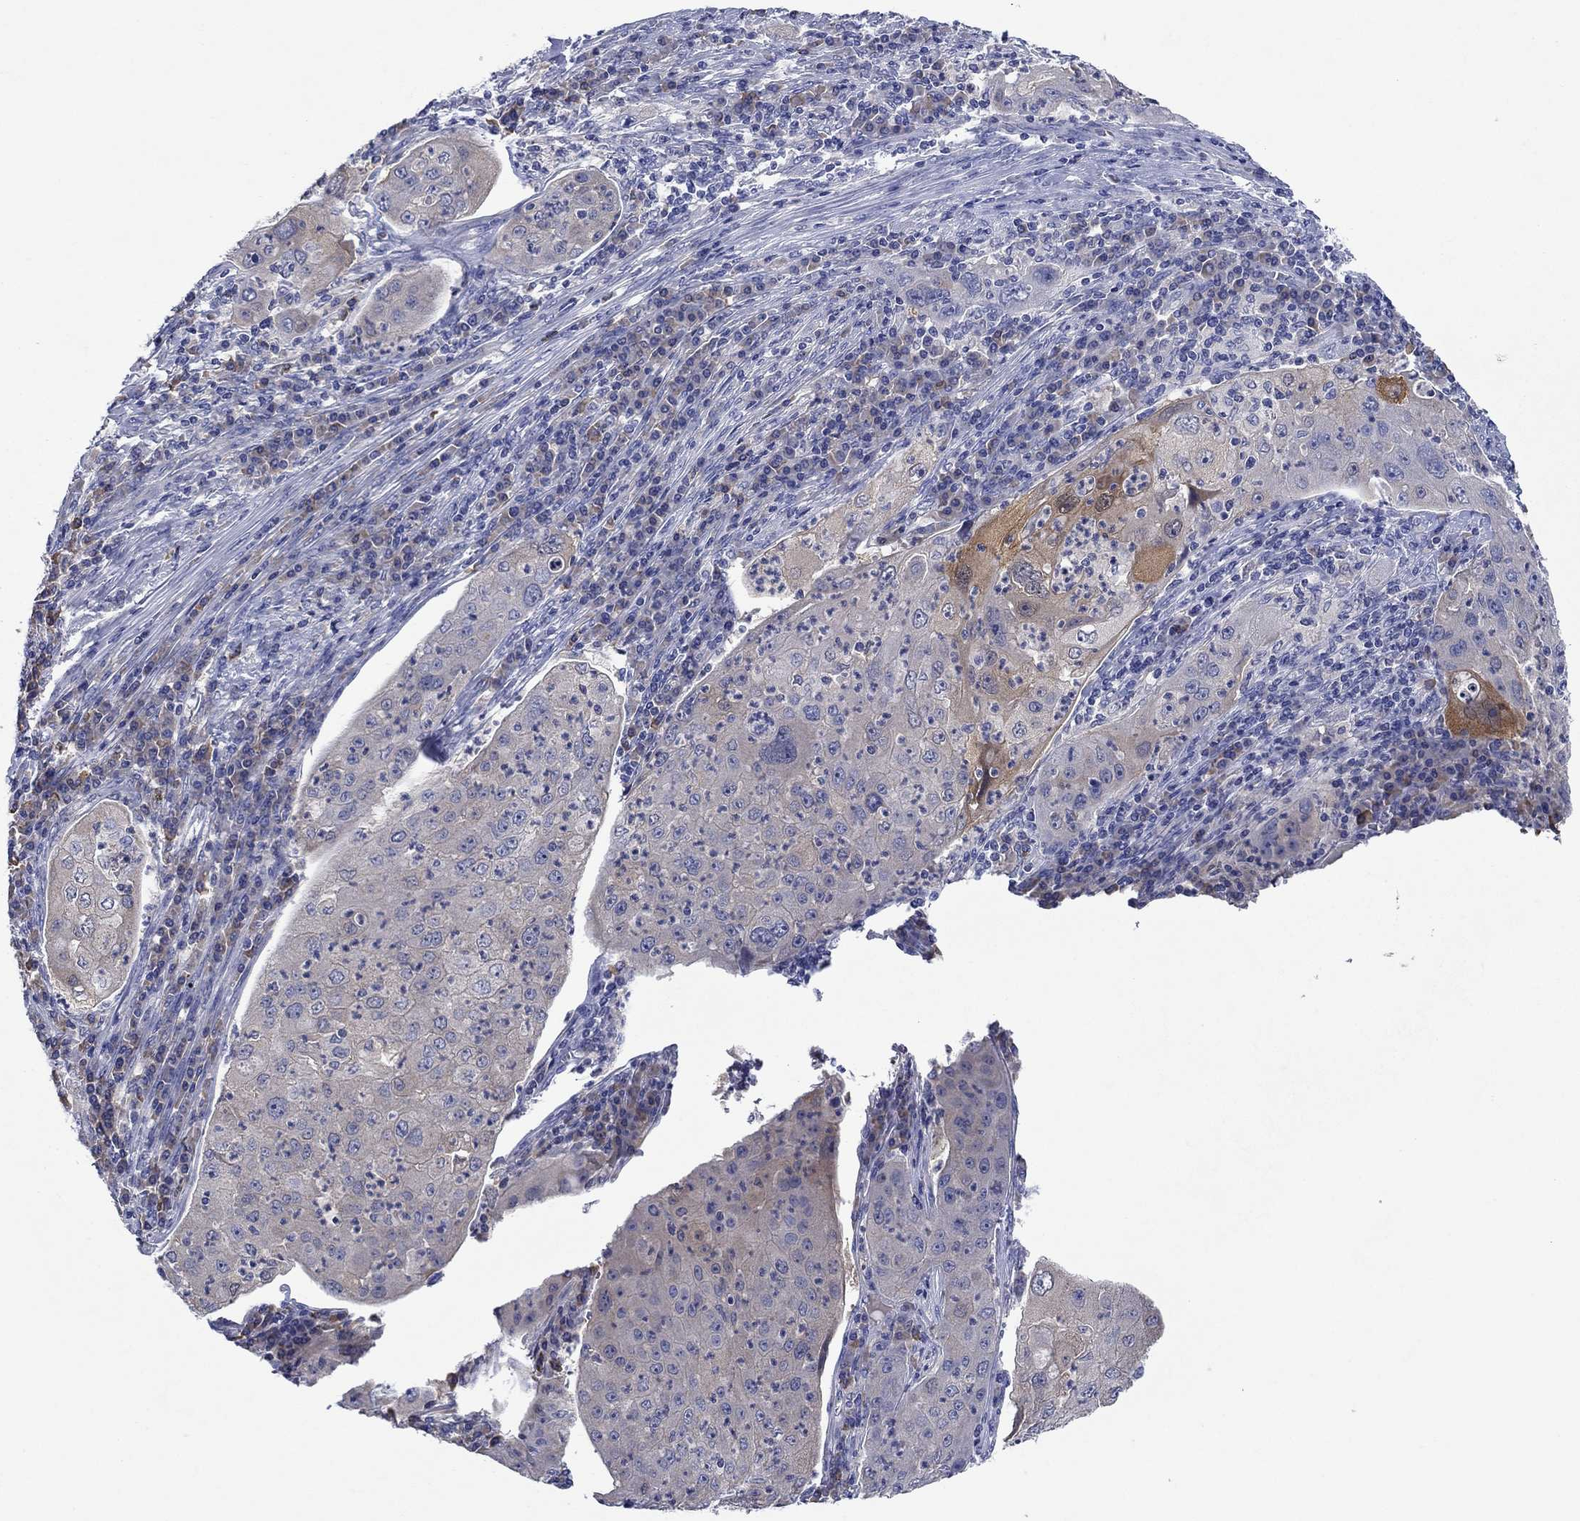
{"staining": {"intensity": "moderate", "quantity": "<25%", "location": "cytoplasmic/membranous"}, "tissue": "lung cancer", "cell_type": "Tumor cells", "image_type": "cancer", "snomed": [{"axis": "morphology", "description": "Squamous cell carcinoma, NOS"}, {"axis": "topography", "description": "Lung"}], "caption": "Protein expression analysis of human lung cancer (squamous cell carcinoma) reveals moderate cytoplasmic/membranous positivity in approximately <25% of tumor cells.", "gene": "SULT2B1", "patient": {"sex": "female", "age": 59}}